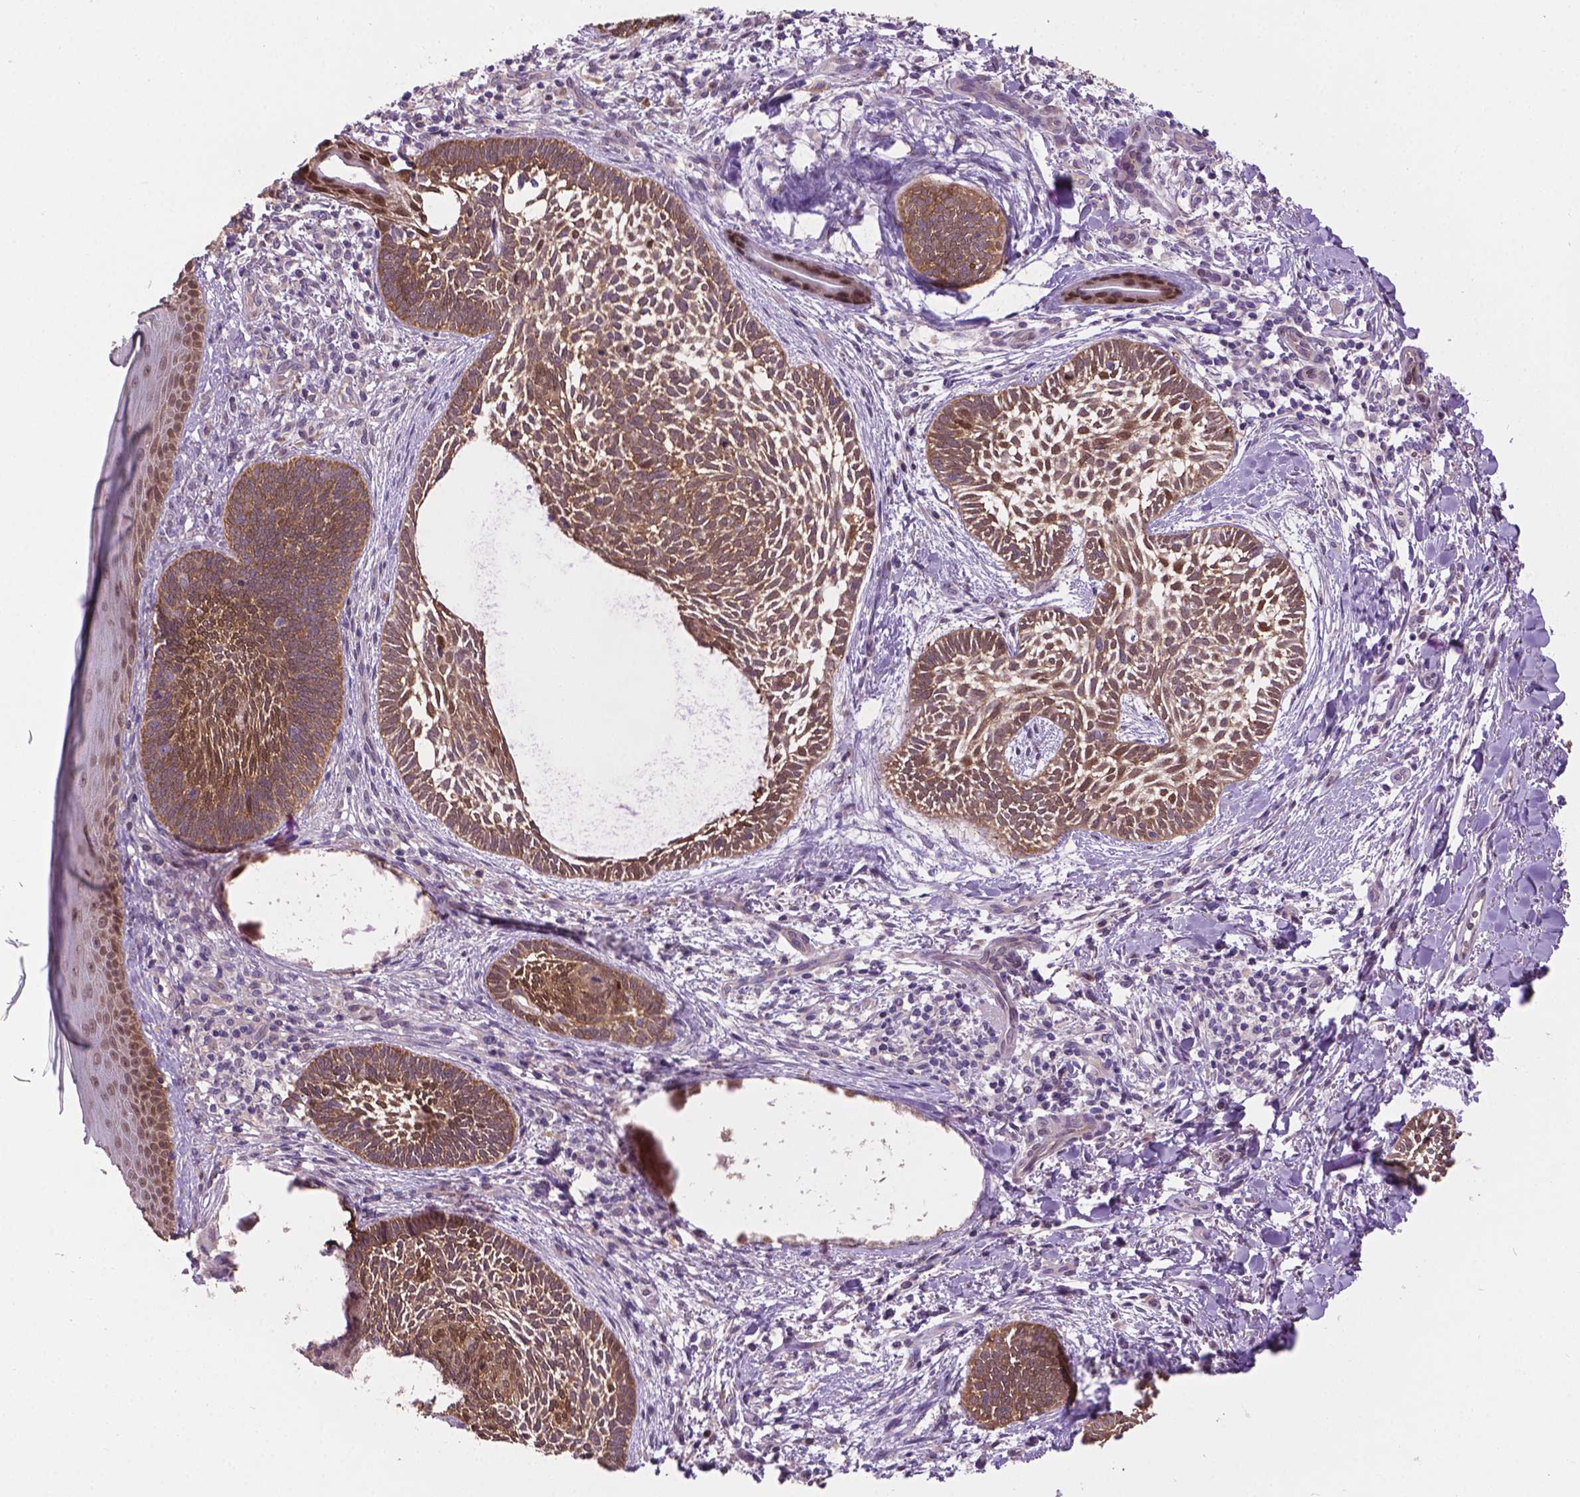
{"staining": {"intensity": "moderate", "quantity": ">75%", "location": "cytoplasmic/membranous,nuclear"}, "tissue": "skin cancer", "cell_type": "Tumor cells", "image_type": "cancer", "snomed": [{"axis": "morphology", "description": "Normal tissue, NOS"}, {"axis": "morphology", "description": "Basal cell carcinoma"}, {"axis": "topography", "description": "Skin"}], "caption": "IHC of human skin cancer (basal cell carcinoma) exhibits medium levels of moderate cytoplasmic/membranous and nuclear expression in approximately >75% of tumor cells. (IHC, brightfield microscopy, high magnification).", "gene": "IRF6", "patient": {"sex": "male", "age": 46}}